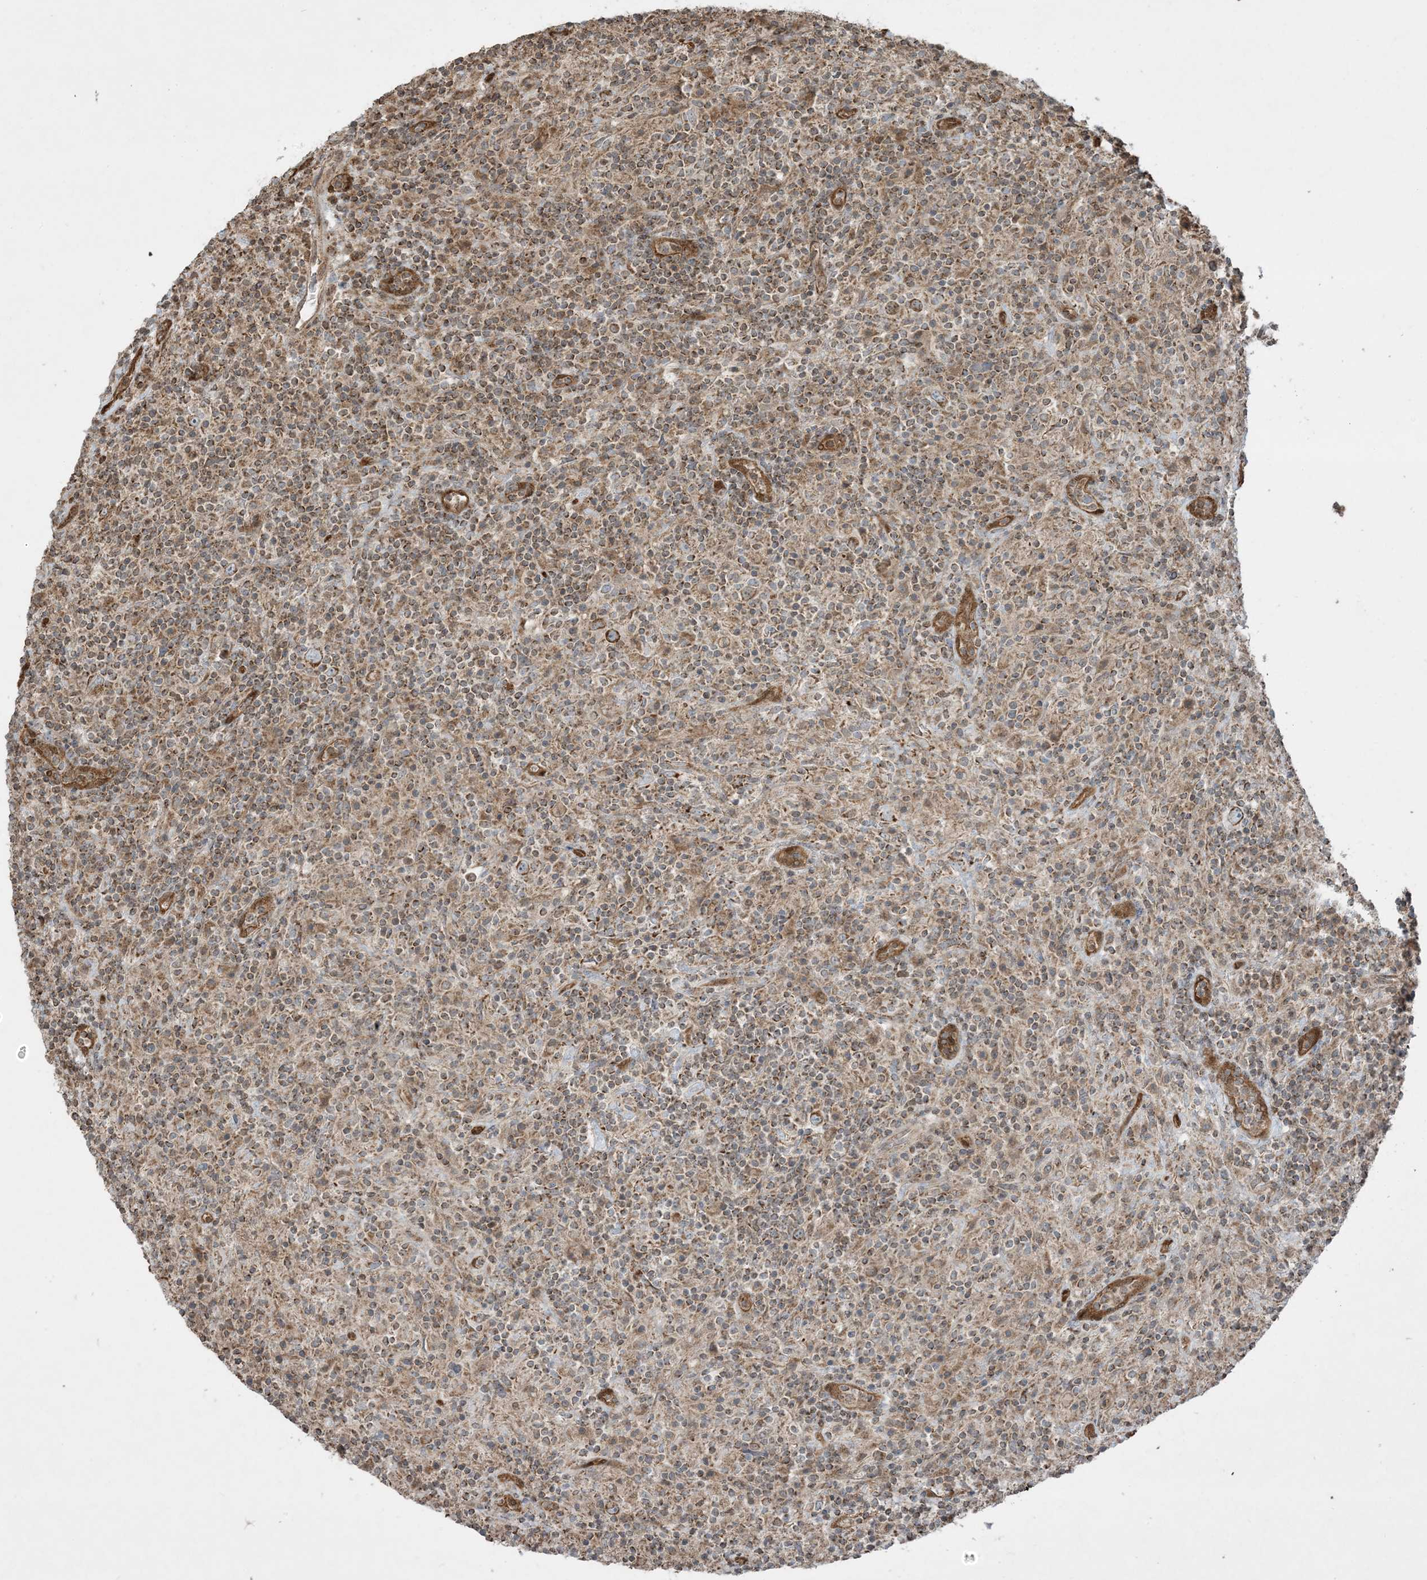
{"staining": {"intensity": "moderate", "quantity": ">75%", "location": "cytoplasmic/membranous"}, "tissue": "lymphoma", "cell_type": "Tumor cells", "image_type": "cancer", "snomed": [{"axis": "morphology", "description": "Hodgkin's disease, NOS"}, {"axis": "topography", "description": "Lymph node"}], "caption": "IHC micrograph of neoplastic tissue: human lymphoma stained using immunohistochemistry exhibits medium levels of moderate protein expression localized specifically in the cytoplasmic/membranous of tumor cells, appearing as a cytoplasmic/membranous brown color.", "gene": "PPM1F", "patient": {"sex": "male", "age": 70}}